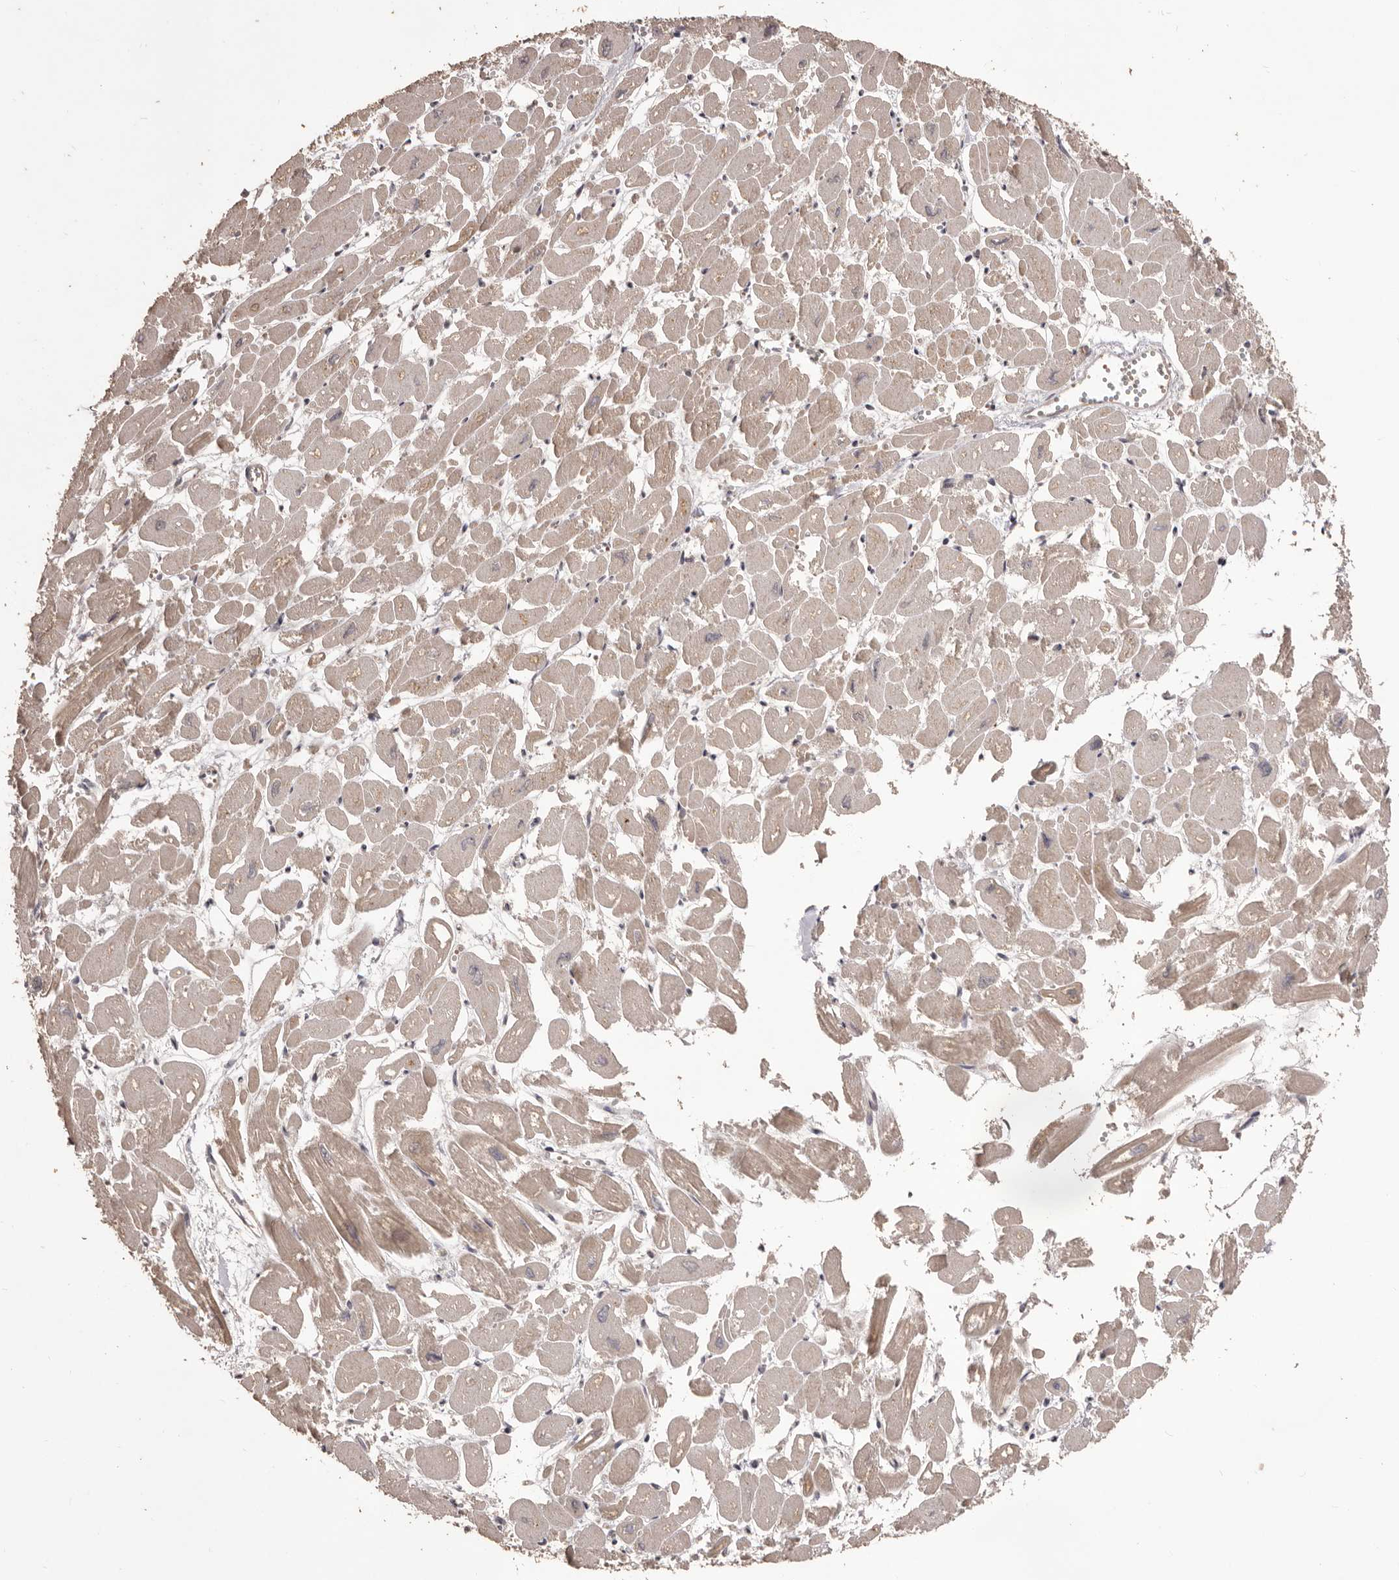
{"staining": {"intensity": "weak", "quantity": ">75%", "location": "cytoplasmic/membranous"}, "tissue": "heart muscle", "cell_type": "Cardiomyocytes", "image_type": "normal", "snomed": [{"axis": "morphology", "description": "Normal tissue, NOS"}, {"axis": "topography", "description": "Heart"}], "caption": "Immunohistochemistry (IHC) of unremarkable heart muscle demonstrates low levels of weak cytoplasmic/membranous positivity in about >75% of cardiomyocytes.", "gene": "QRSL1", "patient": {"sex": "male", "age": 54}}